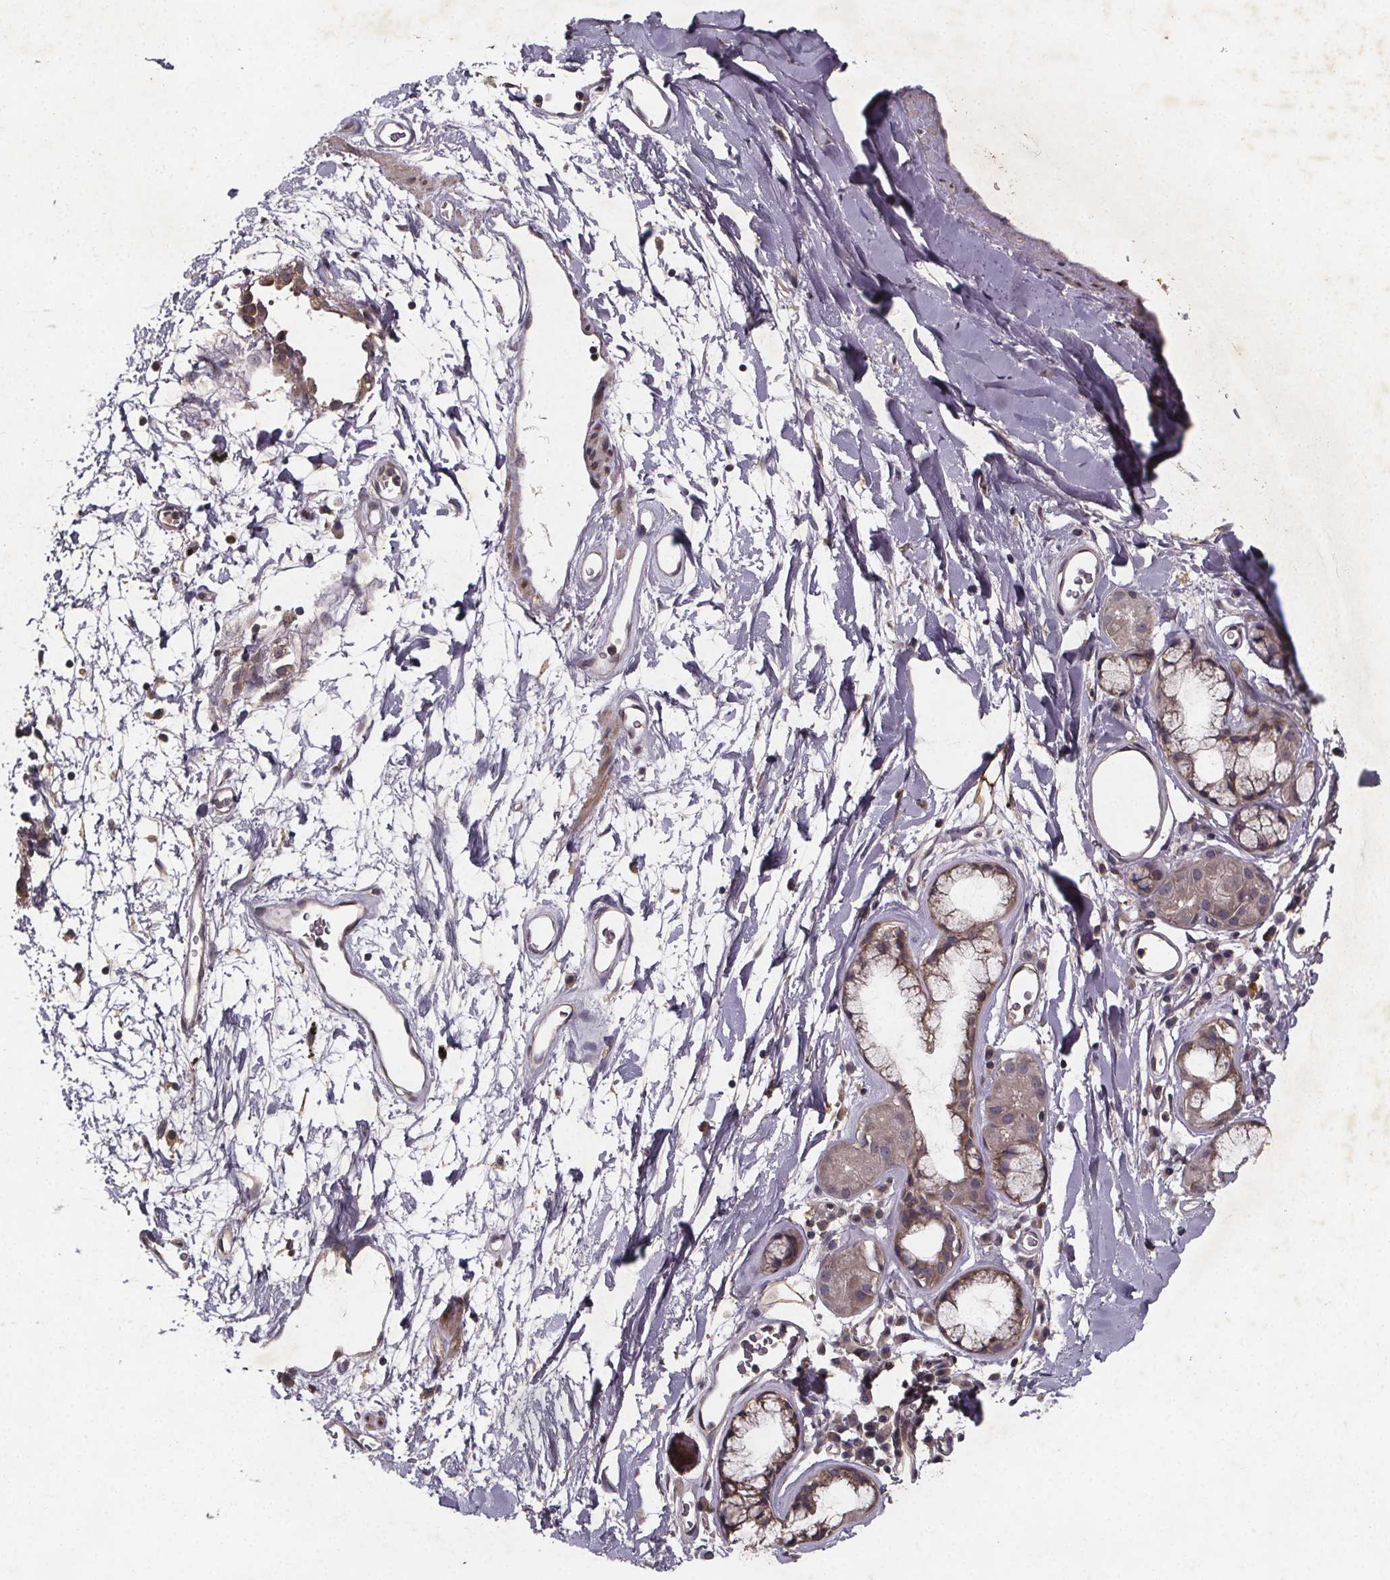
{"staining": {"intensity": "moderate", "quantity": "<25%", "location": "cytoplasmic/membranous"}, "tissue": "adipose tissue", "cell_type": "Adipocytes", "image_type": "normal", "snomed": [{"axis": "morphology", "description": "Normal tissue, NOS"}, {"axis": "topography", "description": "Cartilage tissue"}, {"axis": "topography", "description": "Bronchus"}], "caption": "Immunohistochemical staining of benign human adipose tissue demonstrates <25% levels of moderate cytoplasmic/membranous protein positivity in approximately <25% of adipocytes. Nuclei are stained in blue.", "gene": "PIERCE2", "patient": {"sex": "male", "age": 58}}